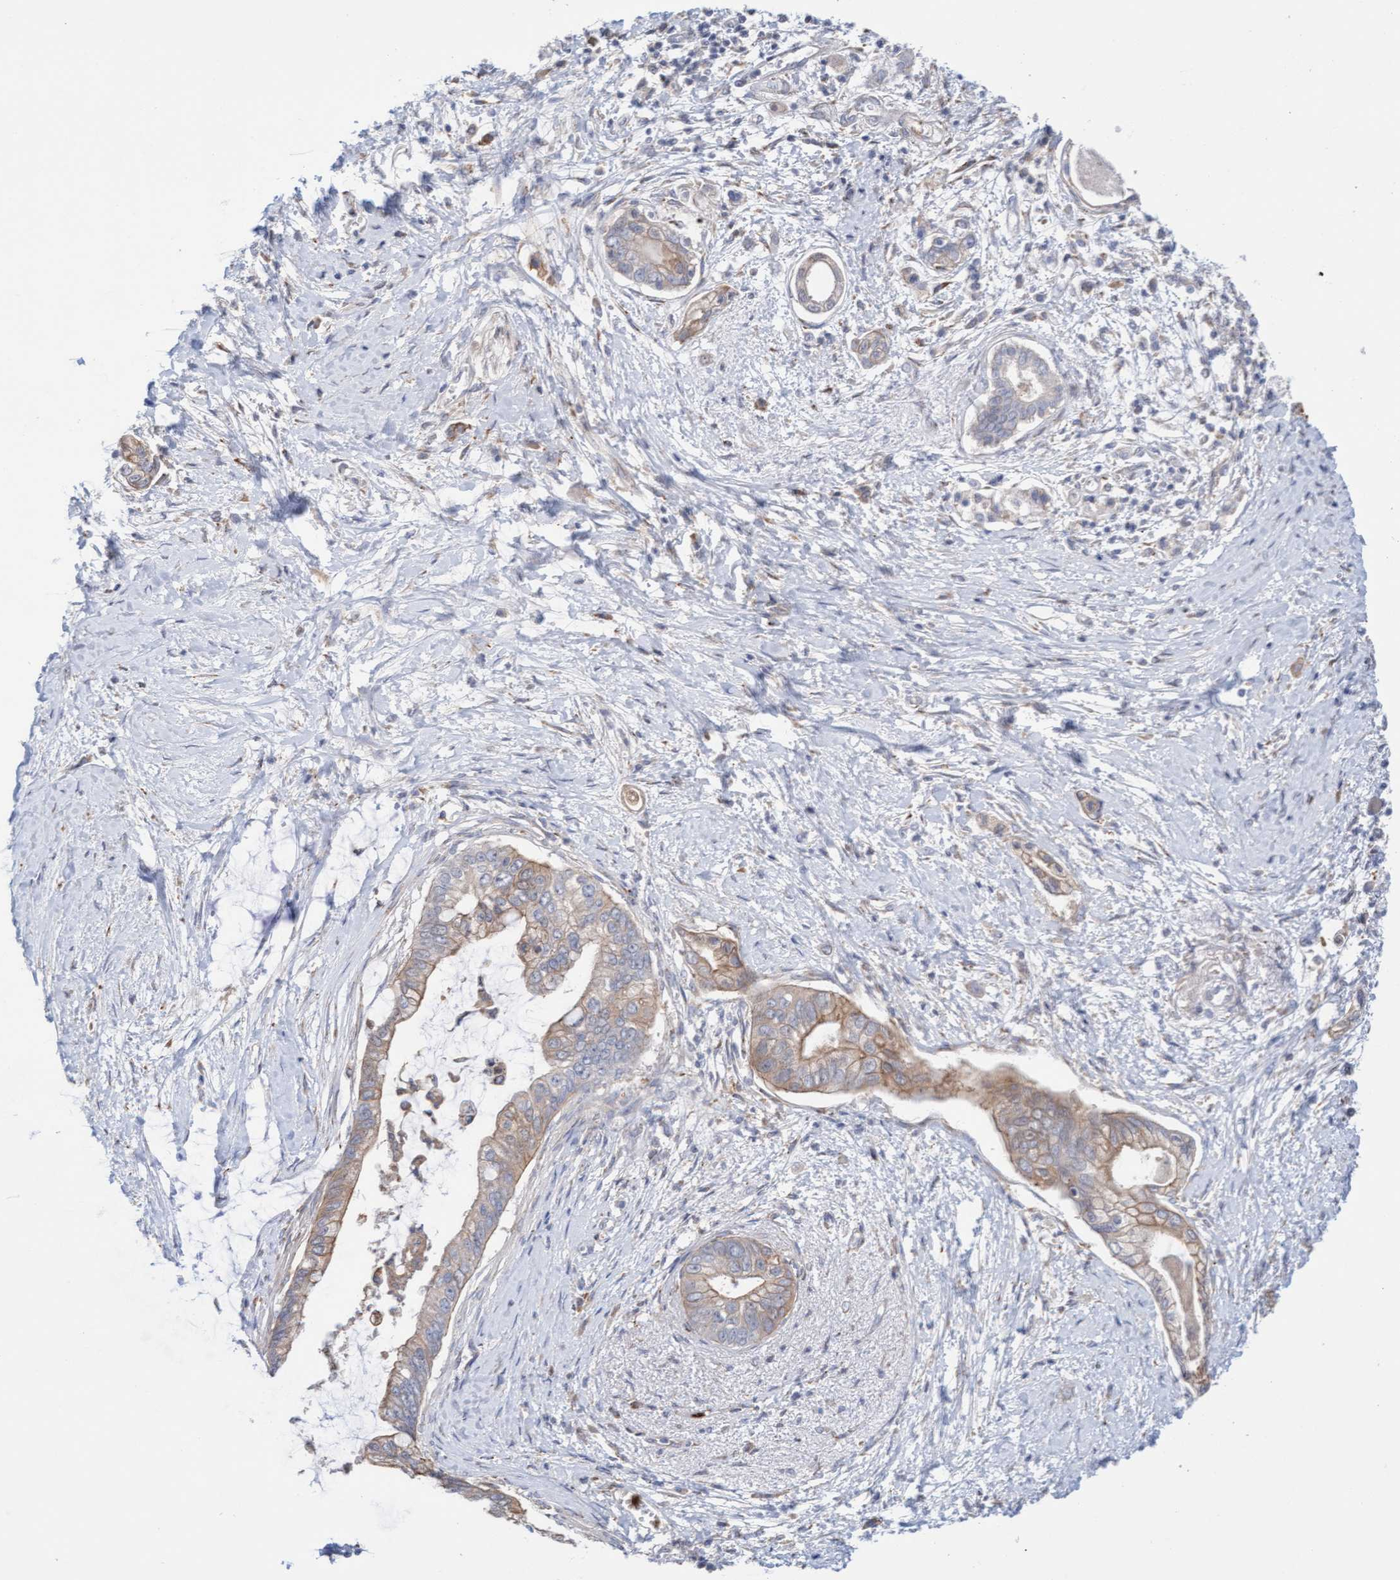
{"staining": {"intensity": "weak", "quantity": ">75%", "location": "cytoplasmic/membranous"}, "tissue": "pancreatic cancer", "cell_type": "Tumor cells", "image_type": "cancer", "snomed": [{"axis": "morphology", "description": "Adenocarcinoma, NOS"}, {"axis": "topography", "description": "Pancreas"}], "caption": "The image demonstrates immunohistochemical staining of pancreatic adenocarcinoma. There is weak cytoplasmic/membranous expression is seen in about >75% of tumor cells.", "gene": "MMP8", "patient": {"sex": "male", "age": 59}}